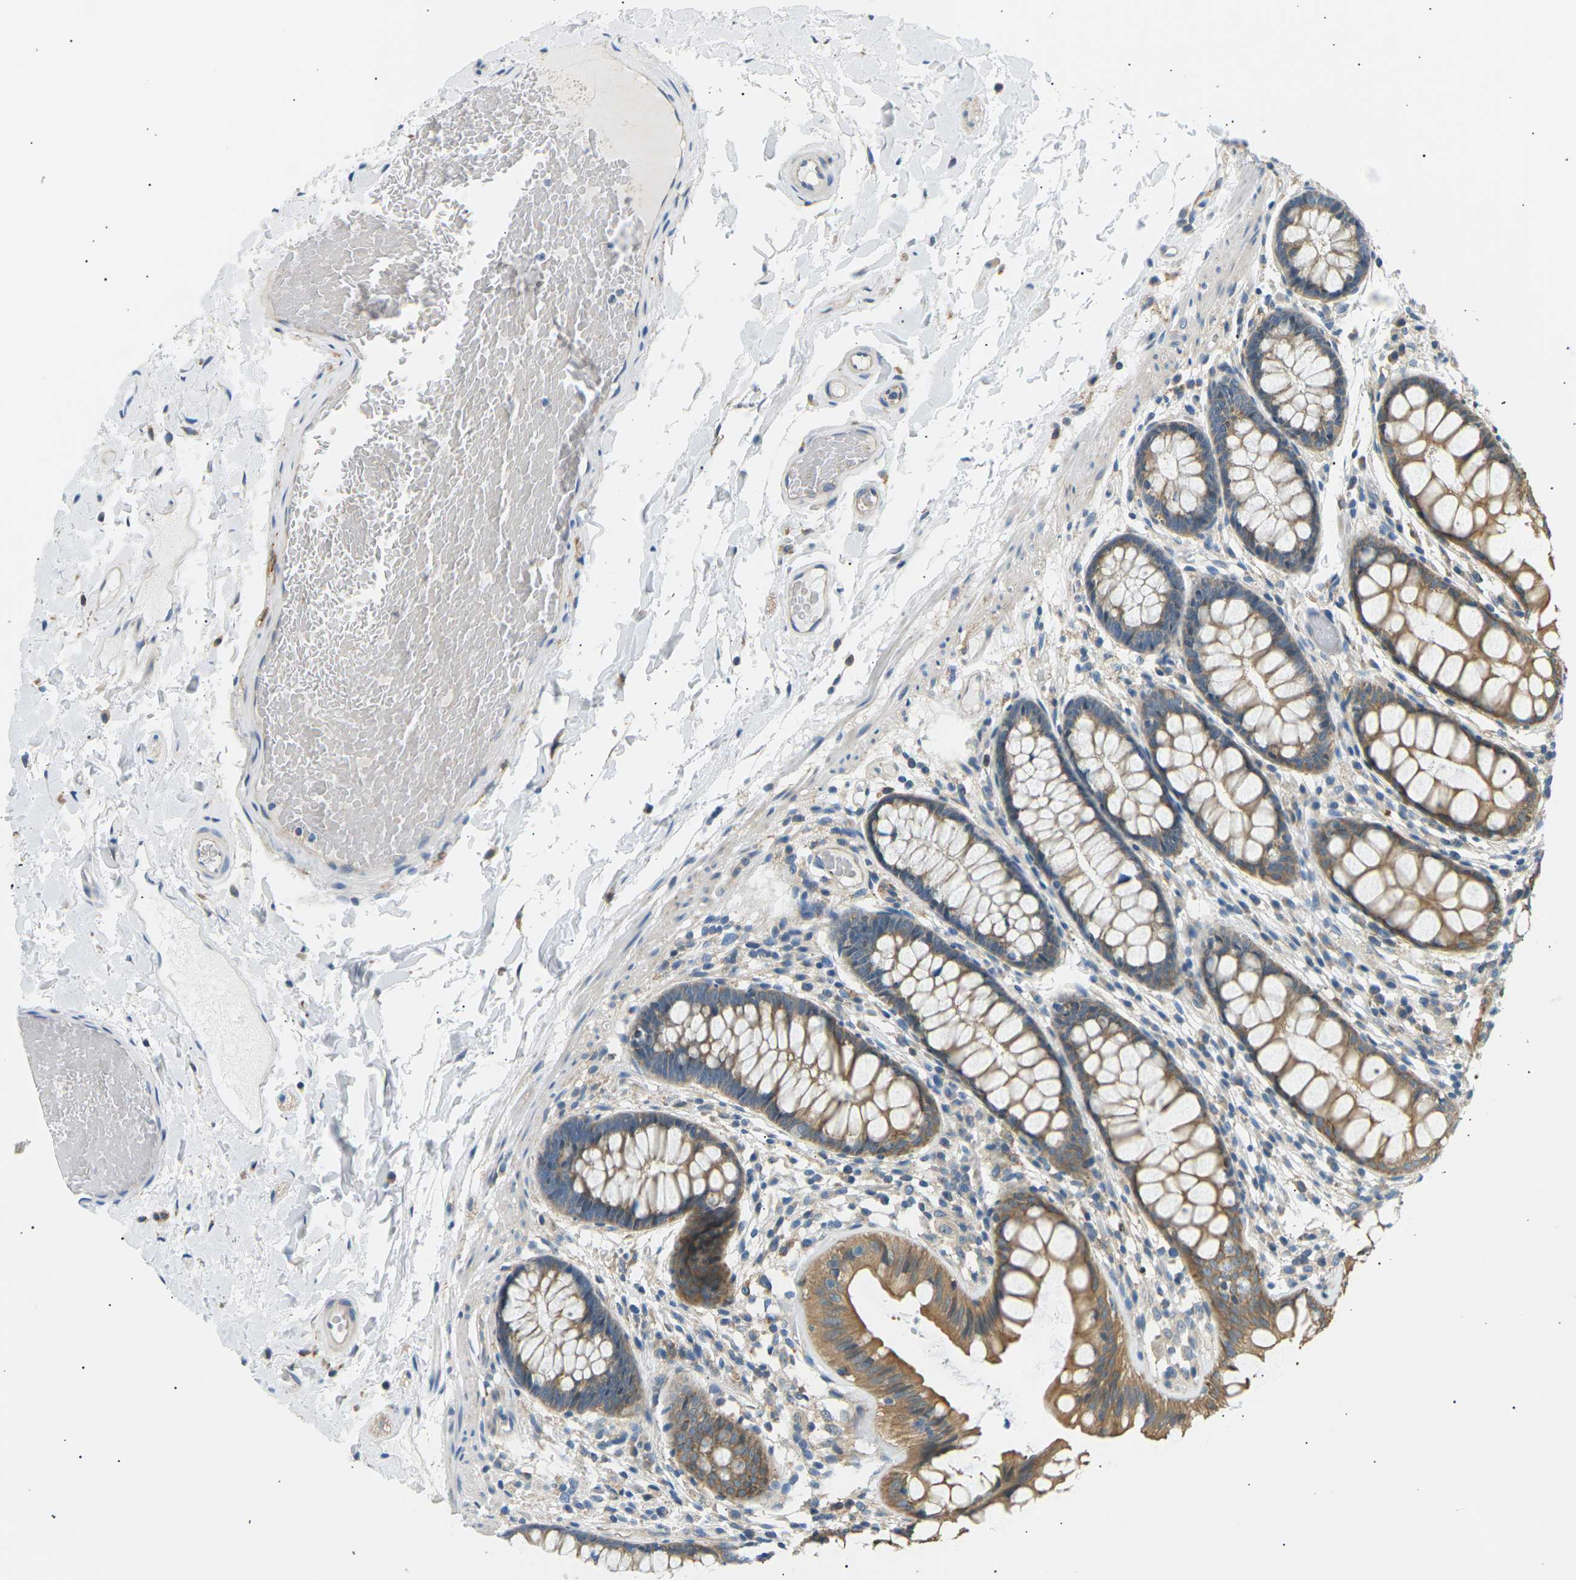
{"staining": {"intensity": "weak", "quantity": "25%-75%", "location": "cytoplasmic/membranous"}, "tissue": "colon", "cell_type": "Endothelial cells", "image_type": "normal", "snomed": [{"axis": "morphology", "description": "Normal tissue, NOS"}, {"axis": "topography", "description": "Colon"}], "caption": "Immunohistochemistry (IHC) of unremarkable colon demonstrates low levels of weak cytoplasmic/membranous positivity in about 25%-75% of endothelial cells. Nuclei are stained in blue.", "gene": "TBC1D8", "patient": {"sex": "female", "age": 56}}